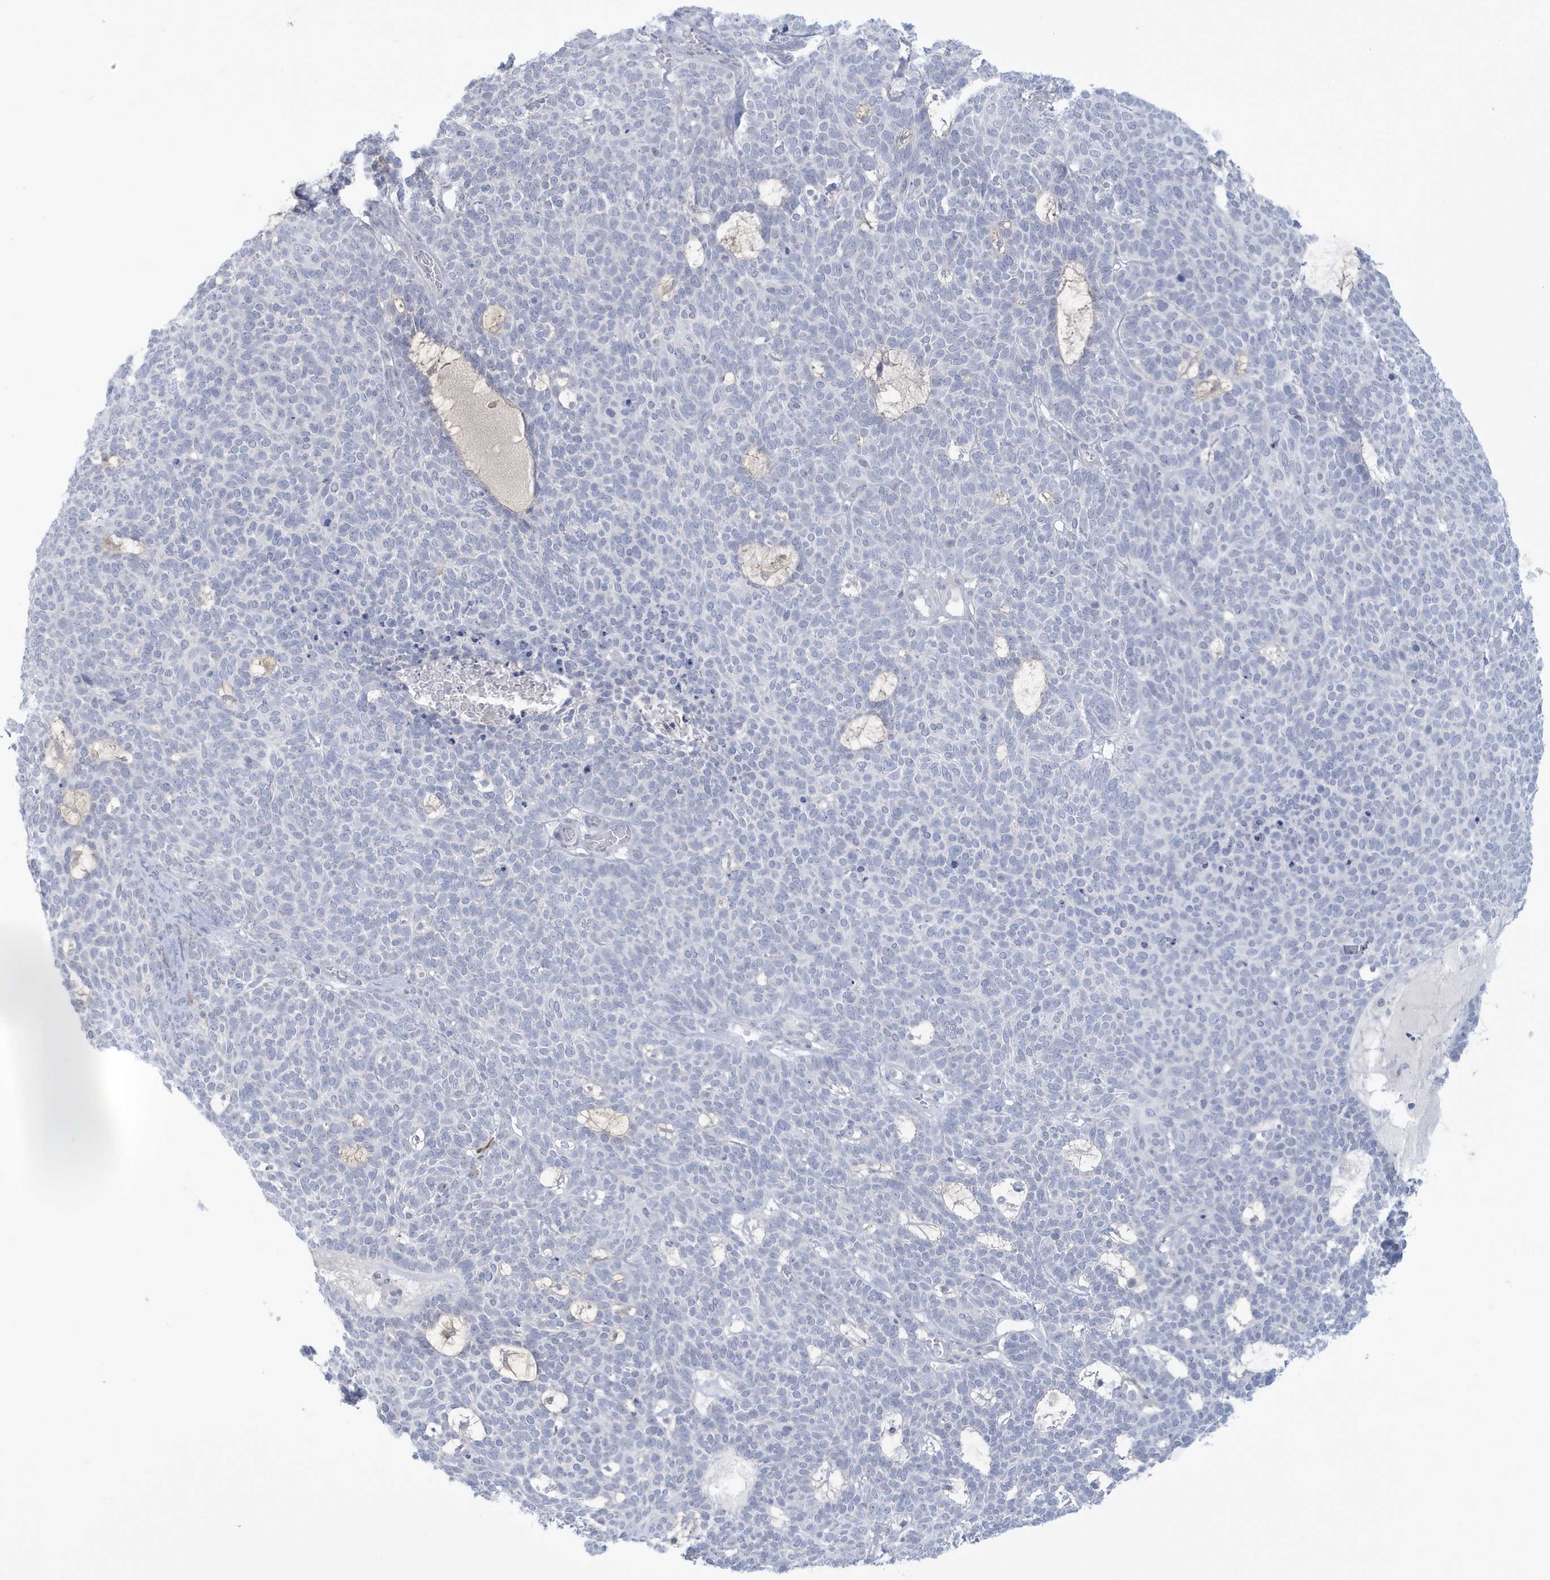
{"staining": {"intensity": "negative", "quantity": "none", "location": "none"}, "tissue": "skin cancer", "cell_type": "Tumor cells", "image_type": "cancer", "snomed": [{"axis": "morphology", "description": "Squamous cell carcinoma, NOS"}, {"axis": "topography", "description": "Skin"}], "caption": "An immunohistochemistry image of skin cancer (squamous cell carcinoma) is shown. There is no staining in tumor cells of skin cancer (squamous cell carcinoma).", "gene": "HERC6", "patient": {"sex": "female", "age": 90}}